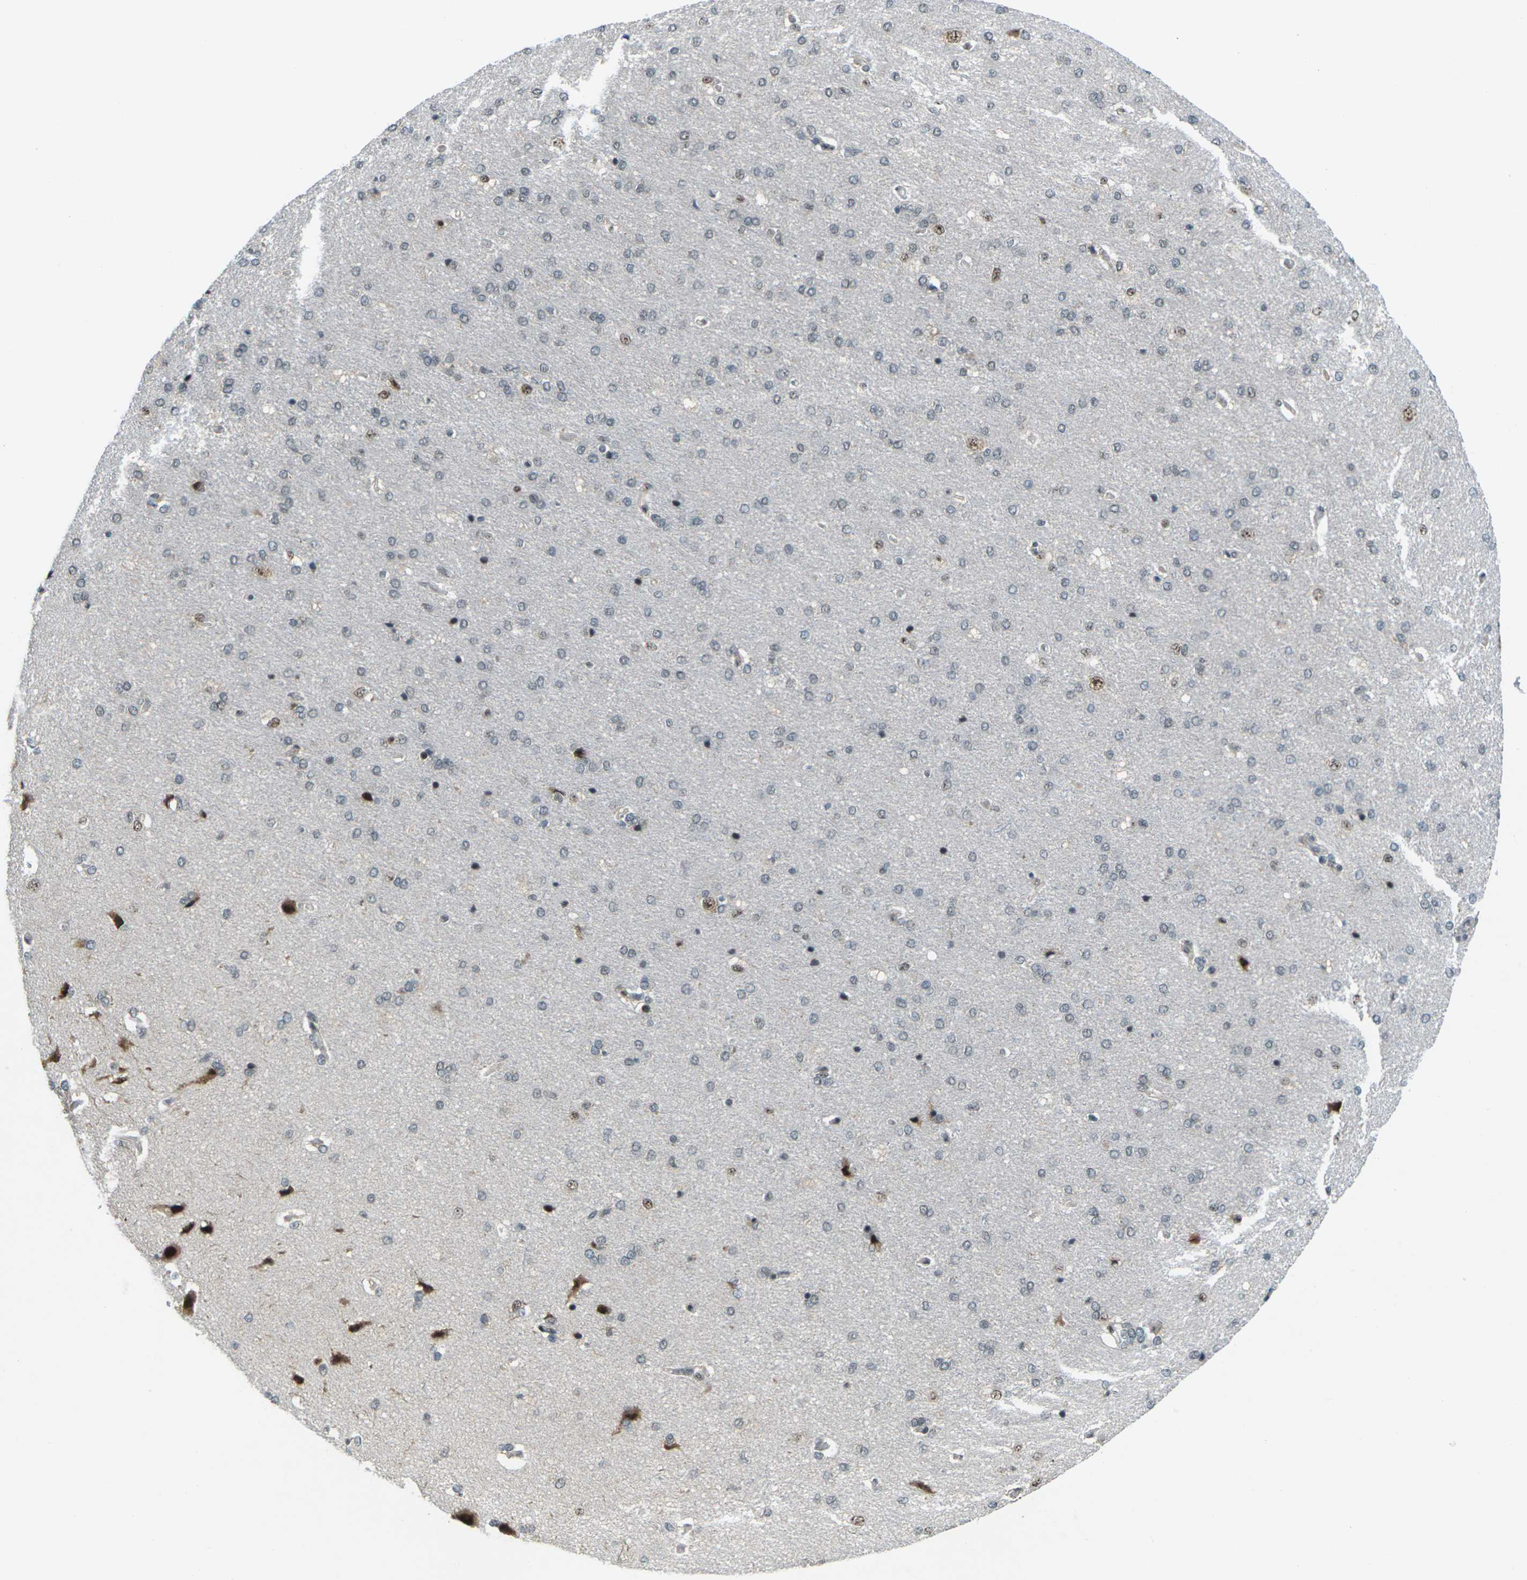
{"staining": {"intensity": "negative", "quantity": "none", "location": "none"}, "tissue": "cerebral cortex", "cell_type": "Endothelial cells", "image_type": "normal", "snomed": [{"axis": "morphology", "description": "Normal tissue, NOS"}, {"axis": "topography", "description": "Cerebral cortex"}], "caption": "Immunohistochemistry photomicrograph of normal human cerebral cortex stained for a protein (brown), which shows no staining in endothelial cells.", "gene": "UBE2S", "patient": {"sex": "male", "age": 62}}